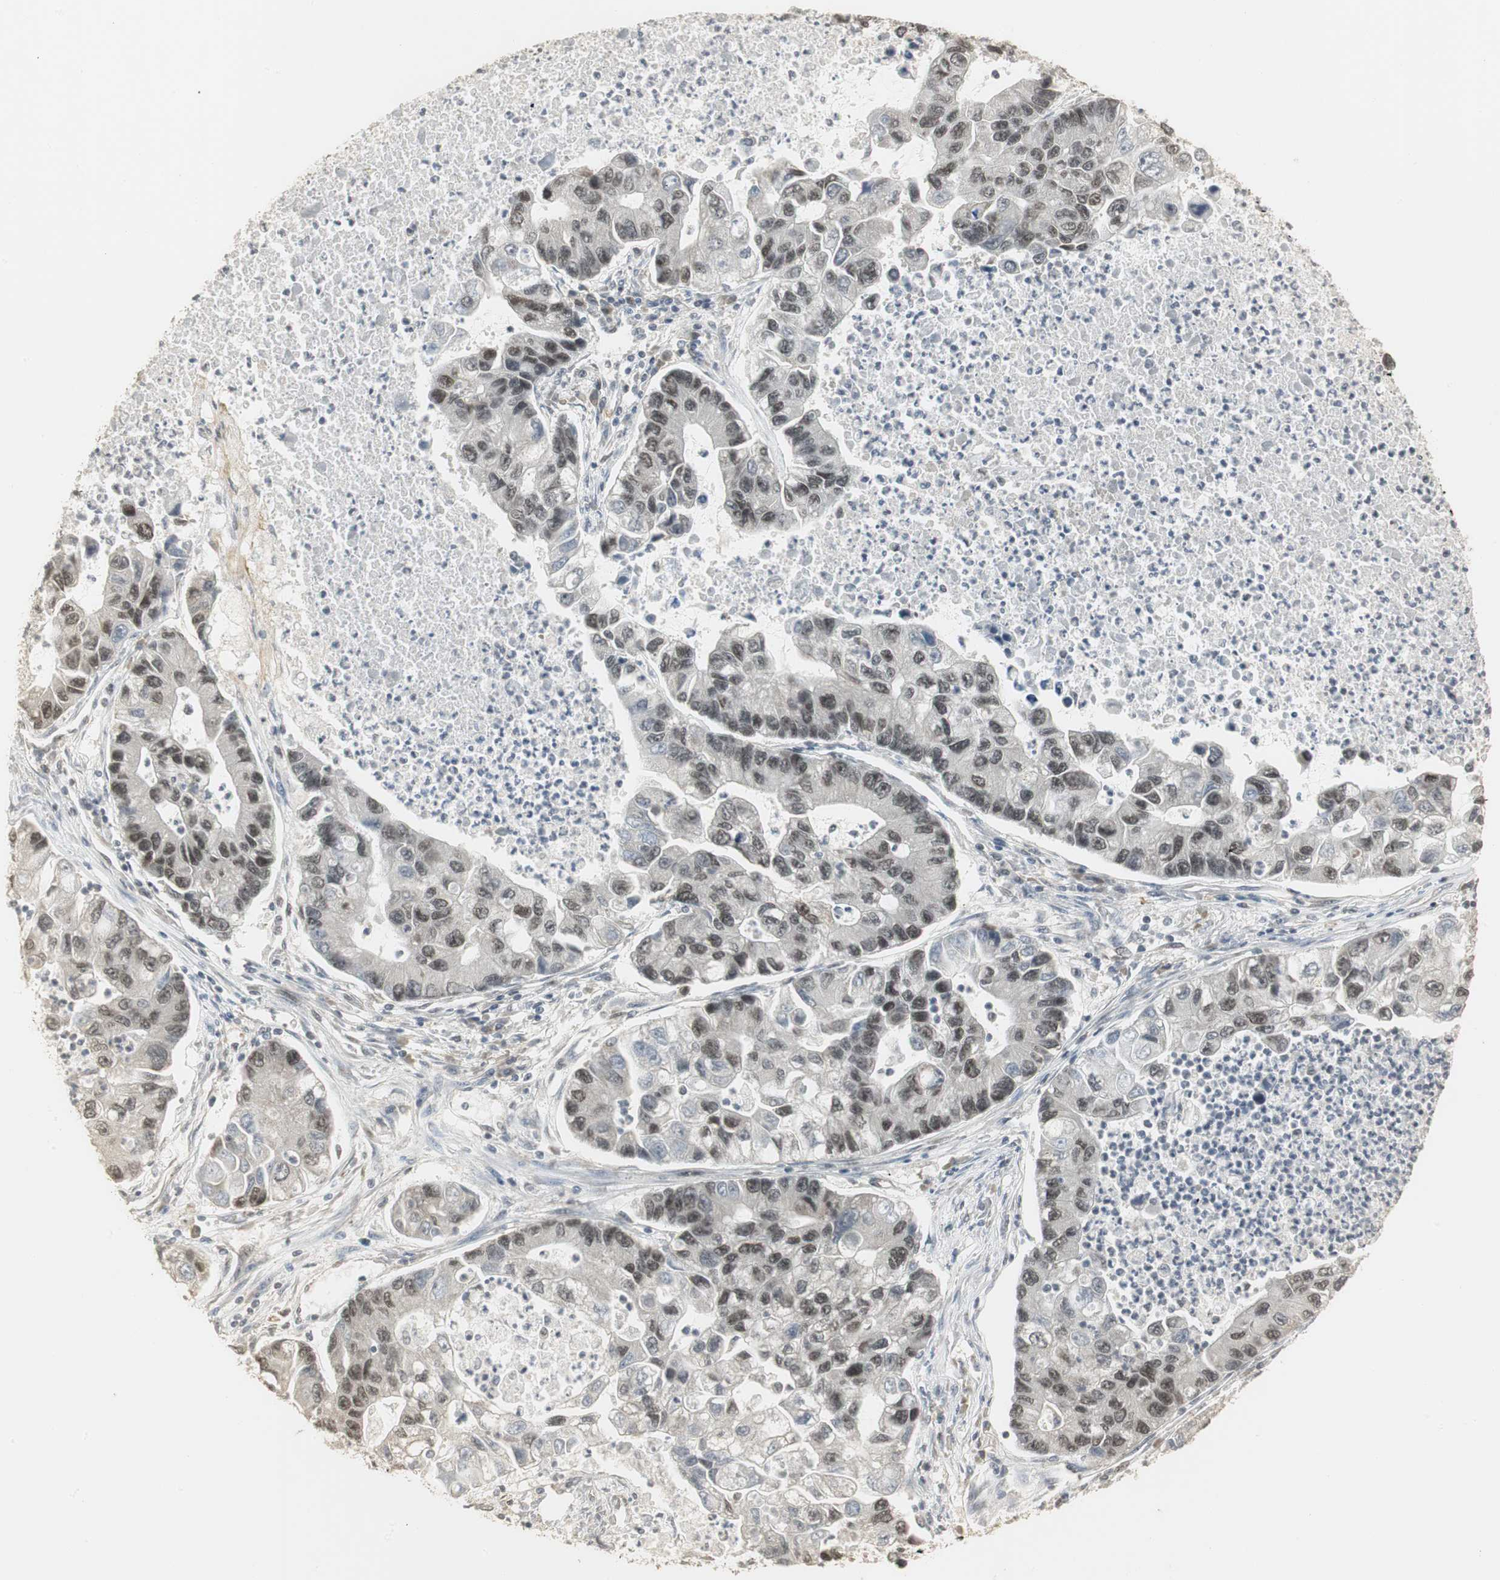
{"staining": {"intensity": "weak", "quantity": "25%-75%", "location": "nuclear"}, "tissue": "lung cancer", "cell_type": "Tumor cells", "image_type": "cancer", "snomed": [{"axis": "morphology", "description": "Adenocarcinoma, NOS"}, {"axis": "topography", "description": "Lung"}], "caption": "Immunohistochemical staining of human lung adenocarcinoma shows weak nuclear protein expression in about 25%-75% of tumor cells.", "gene": "ELOA", "patient": {"sex": "female", "age": 51}}